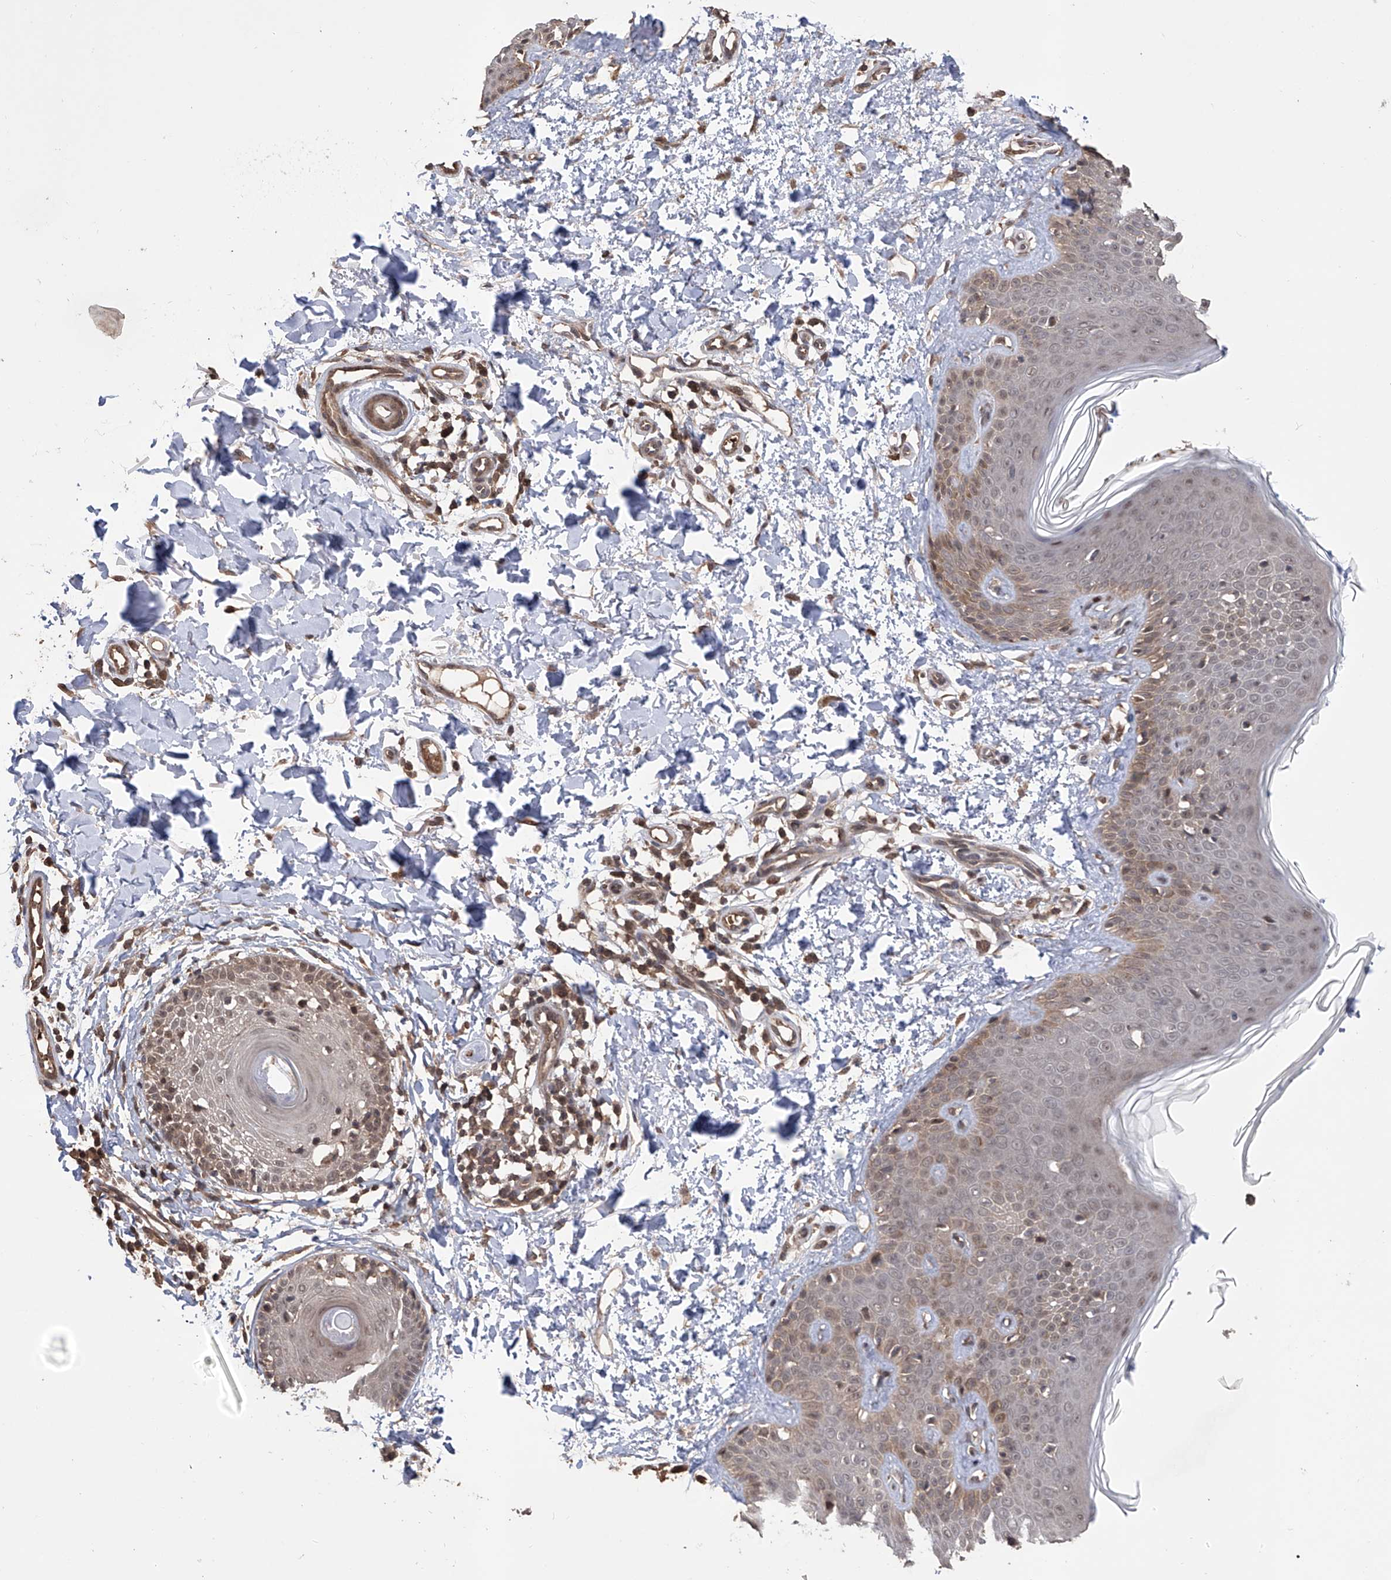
{"staining": {"intensity": "moderate", "quantity": "25%-75%", "location": "cytoplasmic/membranous,nuclear"}, "tissue": "skin", "cell_type": "Fibroblasts", "image_type": "normal", "snomed": [{"axis": "morphology", "description": "Normal tissue, NOS"}, {"axis": "topography", "description": "Skin"}], "caption": "High-magnification brightfield microscopy of unremarkable skin stained with DAB (brown) and counterstained with hematoxylin (blue). fibroblasts exhibit moderate cytoplasmic/membranous,nuclear positivity is present in approximately25%-75% of cells. Nuclei are stained in blue.", "gene": "LYSMD4", "patient": {"sex": "male", "age": 37}}